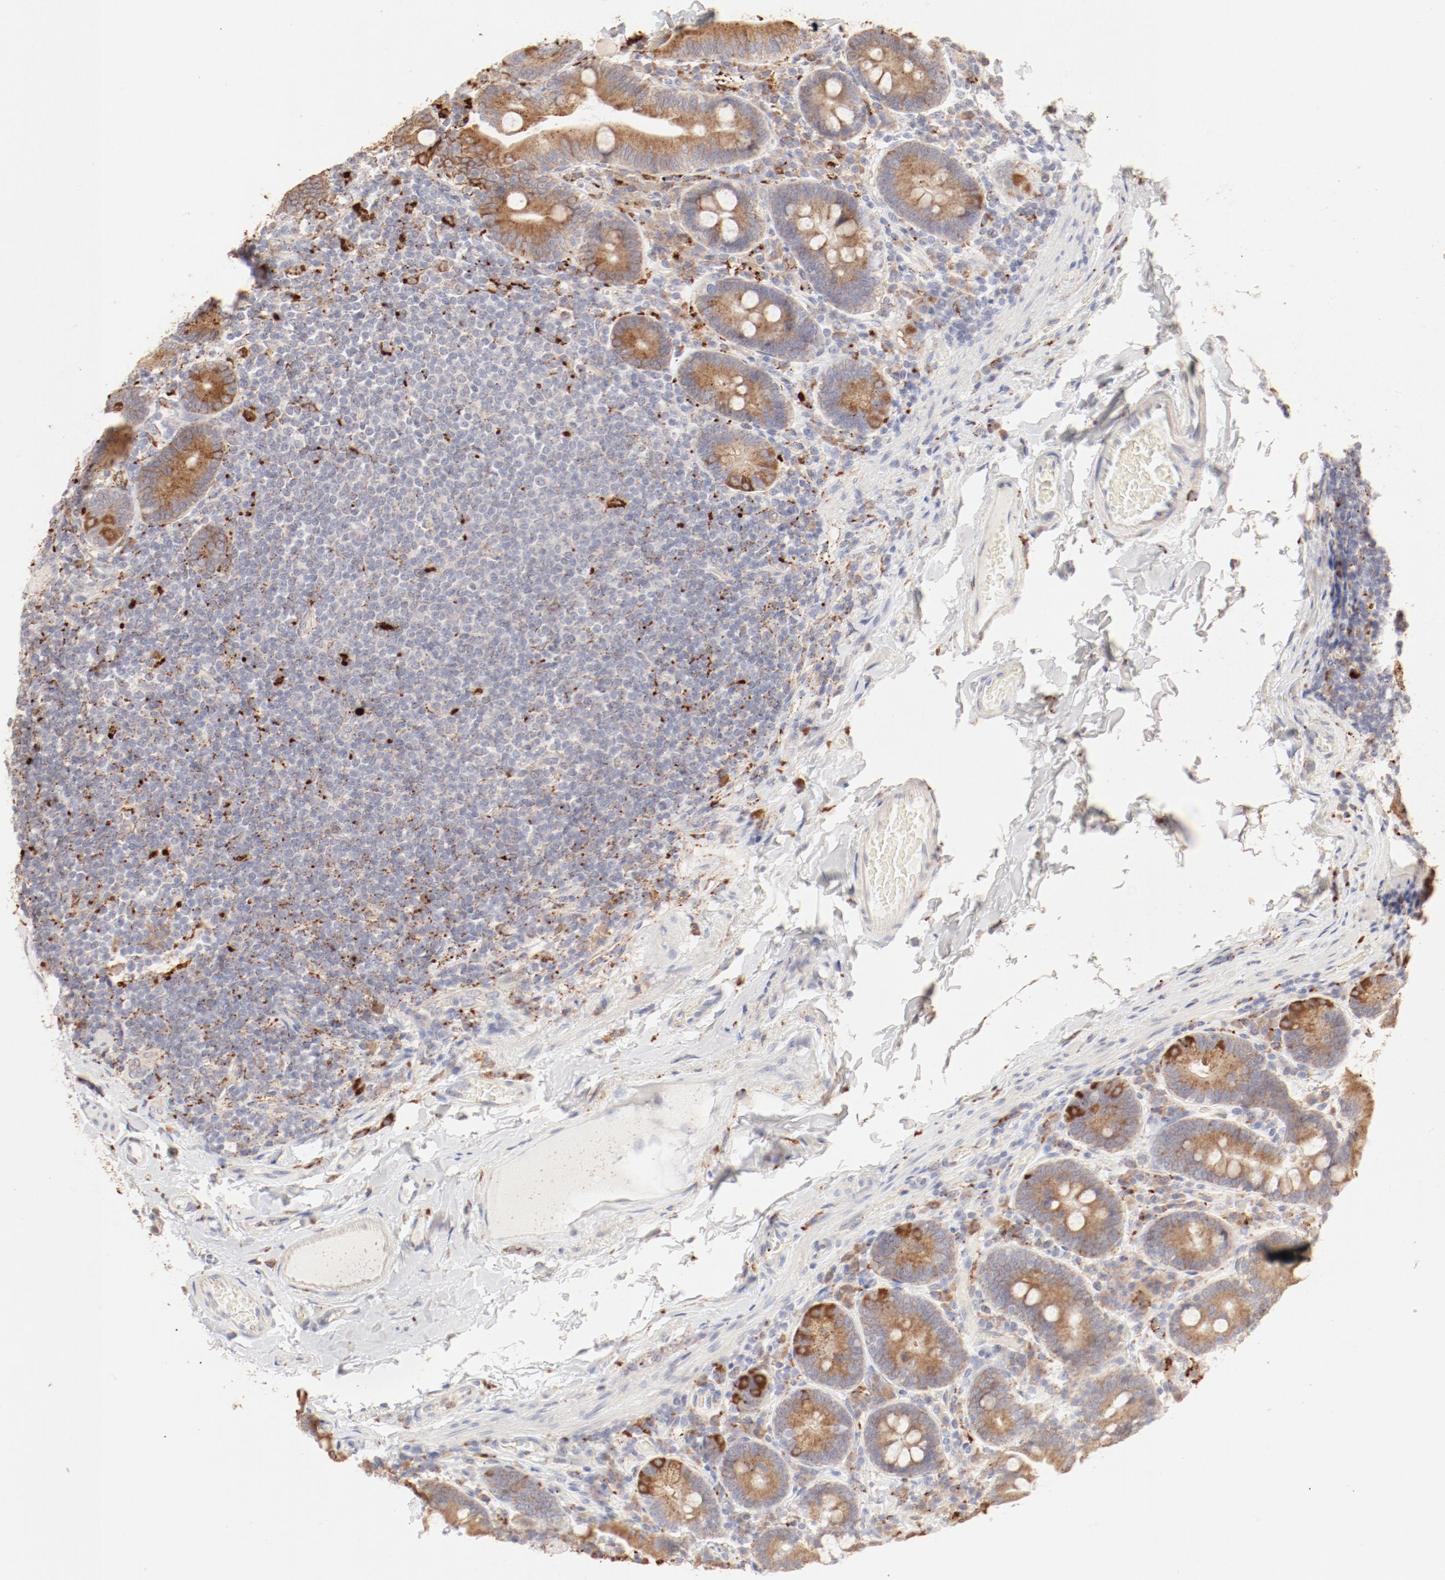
{"staining": {"intensity": "moderate", "quantity": "<25%", "location": "cytoplasmic/membranous"}, "tissue": "duodenum", "cell_type": "Glandular cells", "image_type": "normal", "snomed": [{"axis": "morphology", "description": "Normal tissue, NOS"}, {"axis": "topography", "description": "Duodenum"}], "caption": "The immunohistochemical stain shows moderate cytoplasmic/membranous positivity in glandular cells of unremarkable duodenum. The staining was performed using DAB to visualize the protein expression in brown, while the nuclei were stained in blue with hematoxylin (Magnification: 20x).", "gene": "CTSH", "patient": {"sex": "male", "age": 66}}